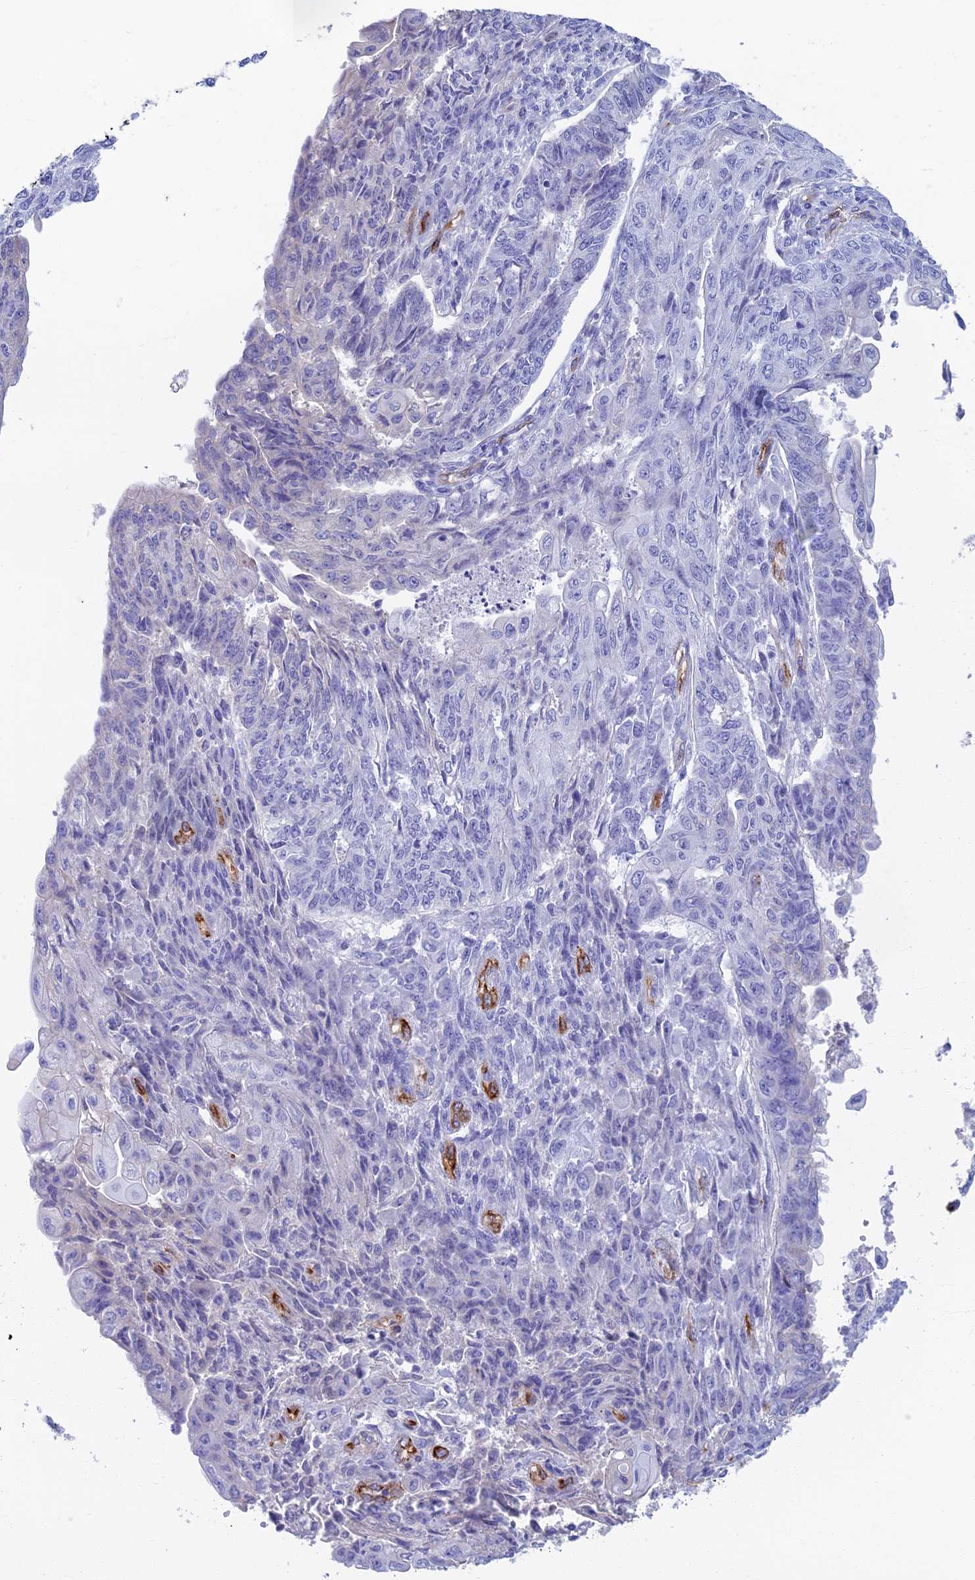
{"staining": {"intensity": "negative", "quantity": "none", "location": "none"}, "tissue": "endometrial cancer", "cell_type": "Tumor cells", "image_type": "cancer", "snomed": [{"axis": "morphology", "description": "Adenocarcinoma, NOS"}, {"axis": "topography", "description": "Endometrium"}], "caption": "The immunohistochemistry (IHC) histopathology image has no significant positivity in tumor cells of endometrial adenocarcinoma tissue.", "gene": "ETFRF1", "patient": {"sex": "female", "age": 32}}